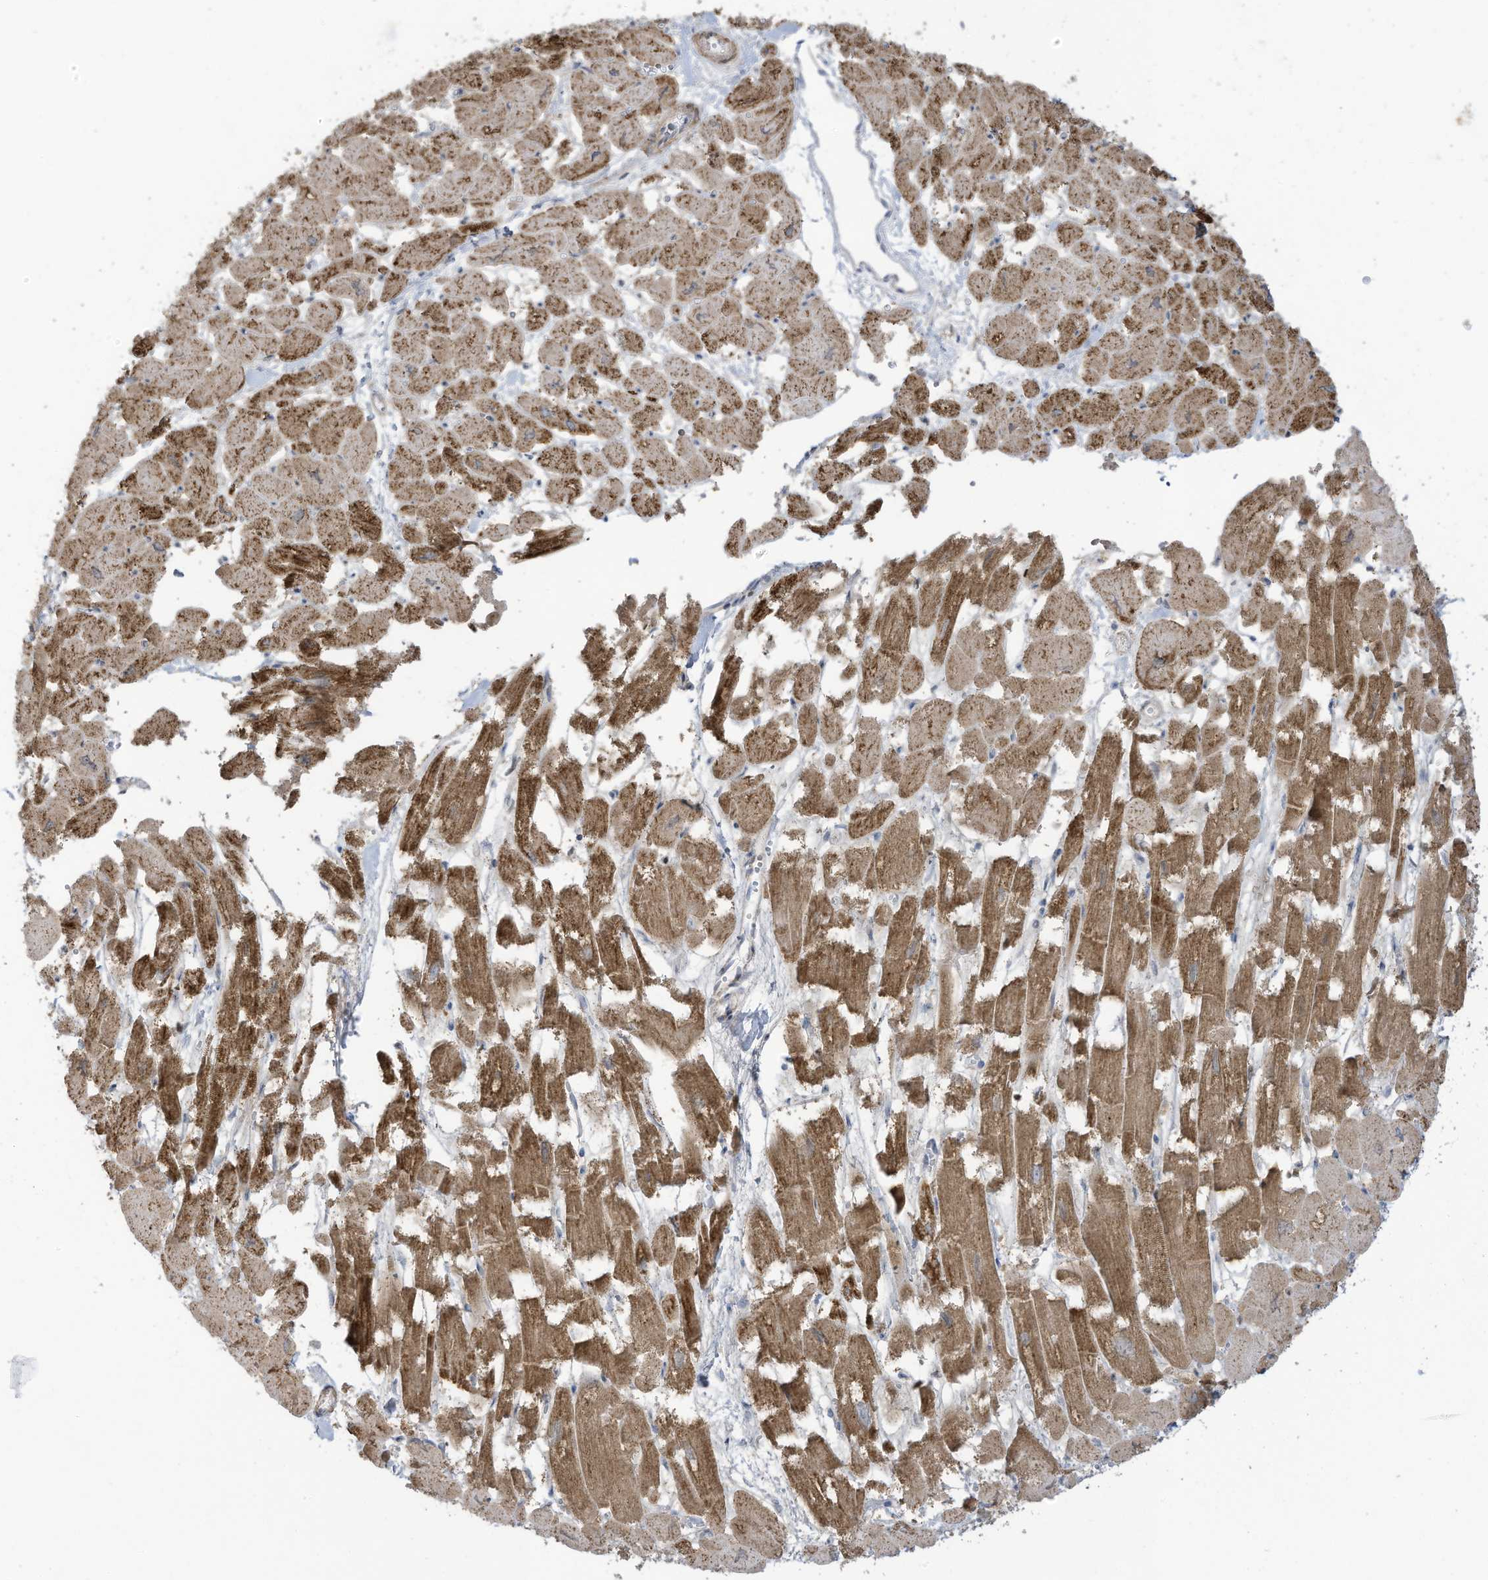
{"staining": {"intensity": "strong", "quantity": ">75%", "location": "cytoplasmic/membranous"}, "tissue": "heart muscle", "cell_type": "Cardiomyocytes", "image_type": "normal", "snomed": [{"axis": "morphology", "description": "Normal tissue, NOS"}, {"axis": "topography", "description": "Heart"}], "caption": "Strong cytoplasmic/membranous protein staining is seen in approximately >75% of cardiomyocytes in heart muscle. The staining is performed using DAB brown chromogen to label protein expression. The nuclei are counter-stained blue using hematoxylin.", "gene": "CGAS", "patient": {"sex": "male", "age": 54}}